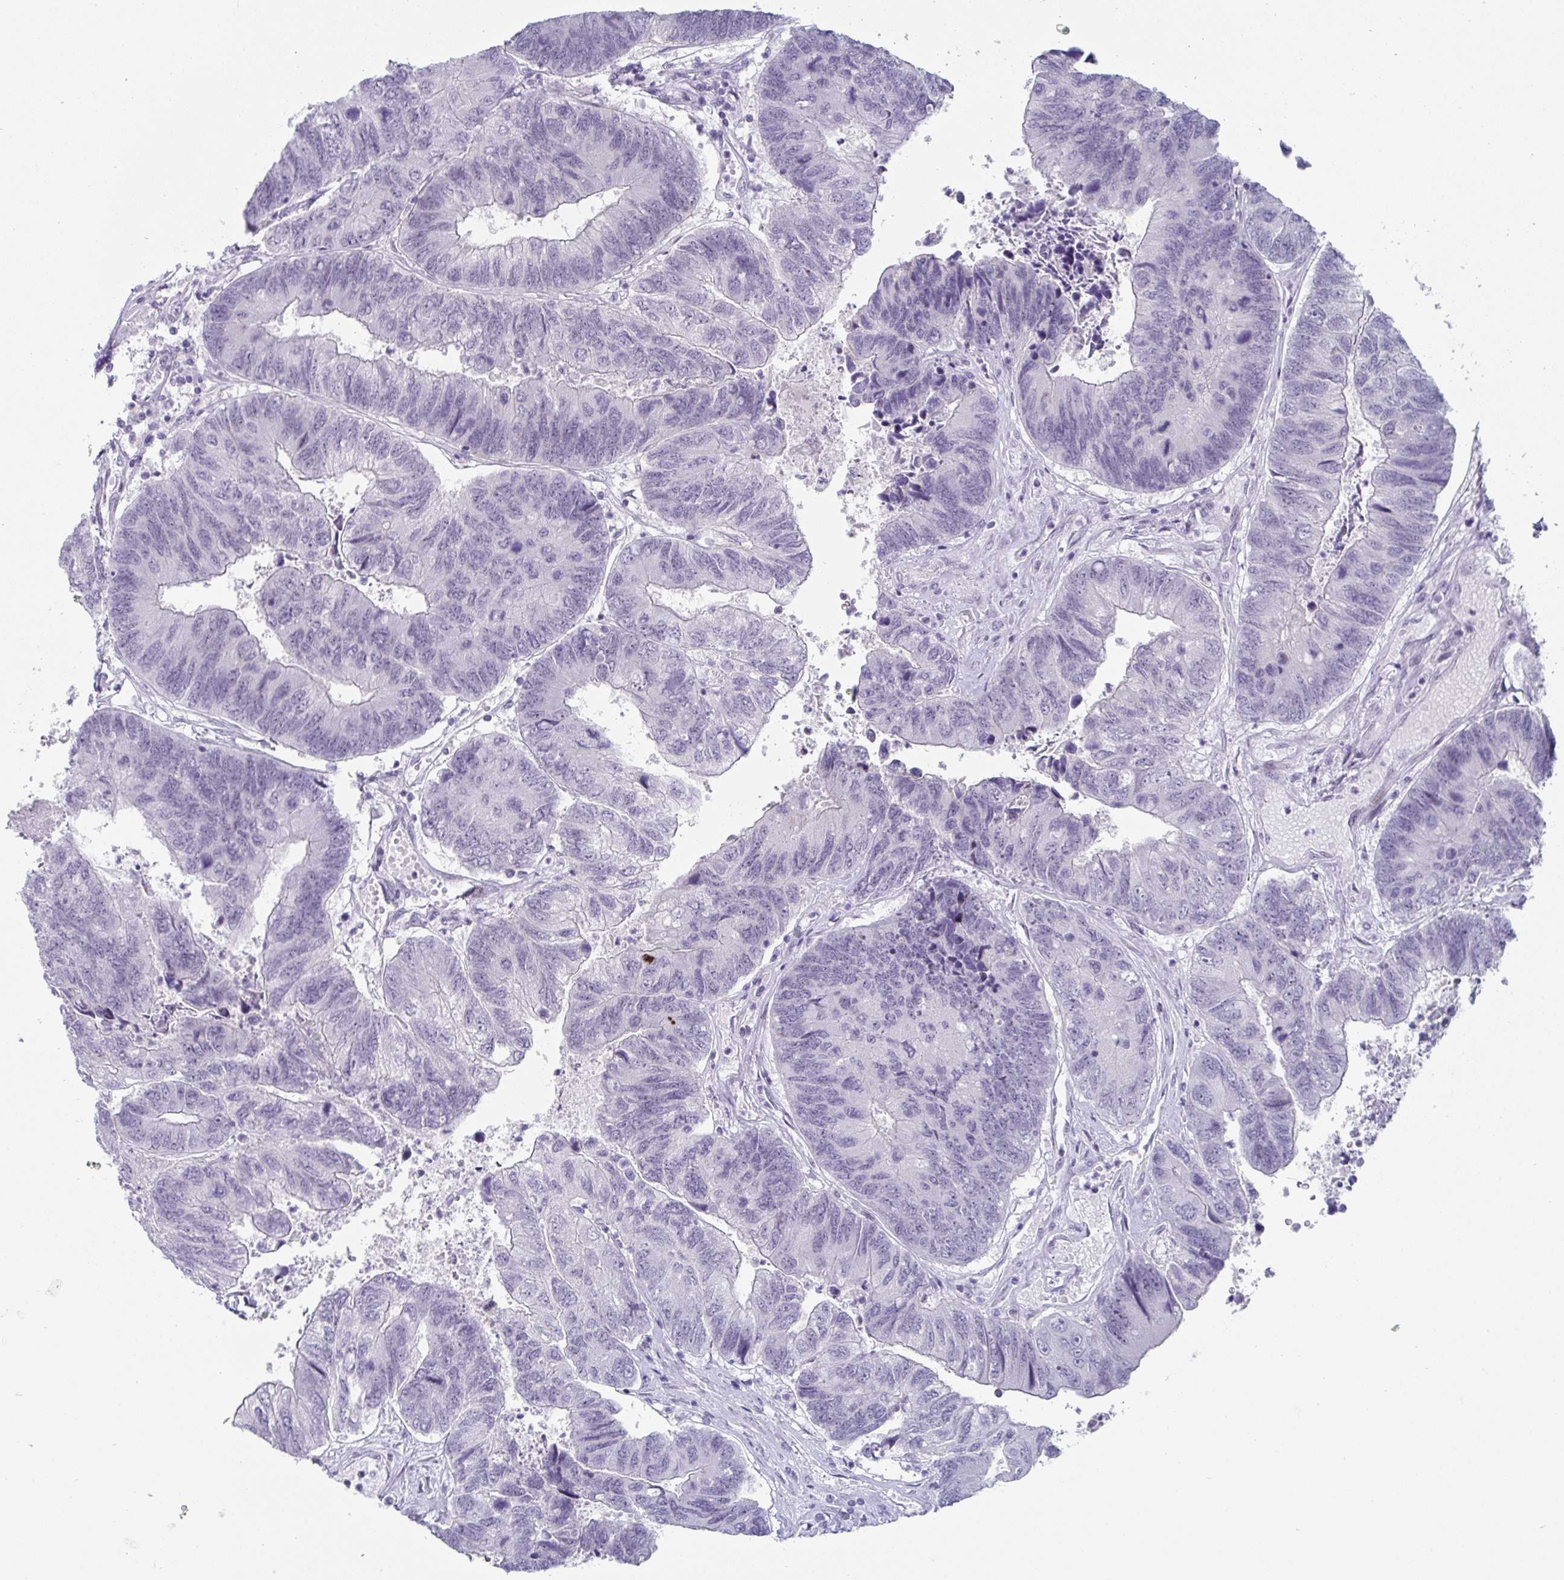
{"staining": {"intensity": "negative", "quantity": "none", "location": "none"}, "tissue": "colorectal cancer", "cell_type": "Tumor cells", "image_type": "cancer", "snomed": [{"axis": "morphology", "description": "Adenocarcinoma, NOS"}, {"axis": "topography", "description": "Colon"}], "caption": "Immunohistochemistry (IHC) of colorectal adenocarcinoma demonstrates no staining in tumor cells.", "gene": "VSIG10L", "patient": {"sex": "female", "age": 67}}